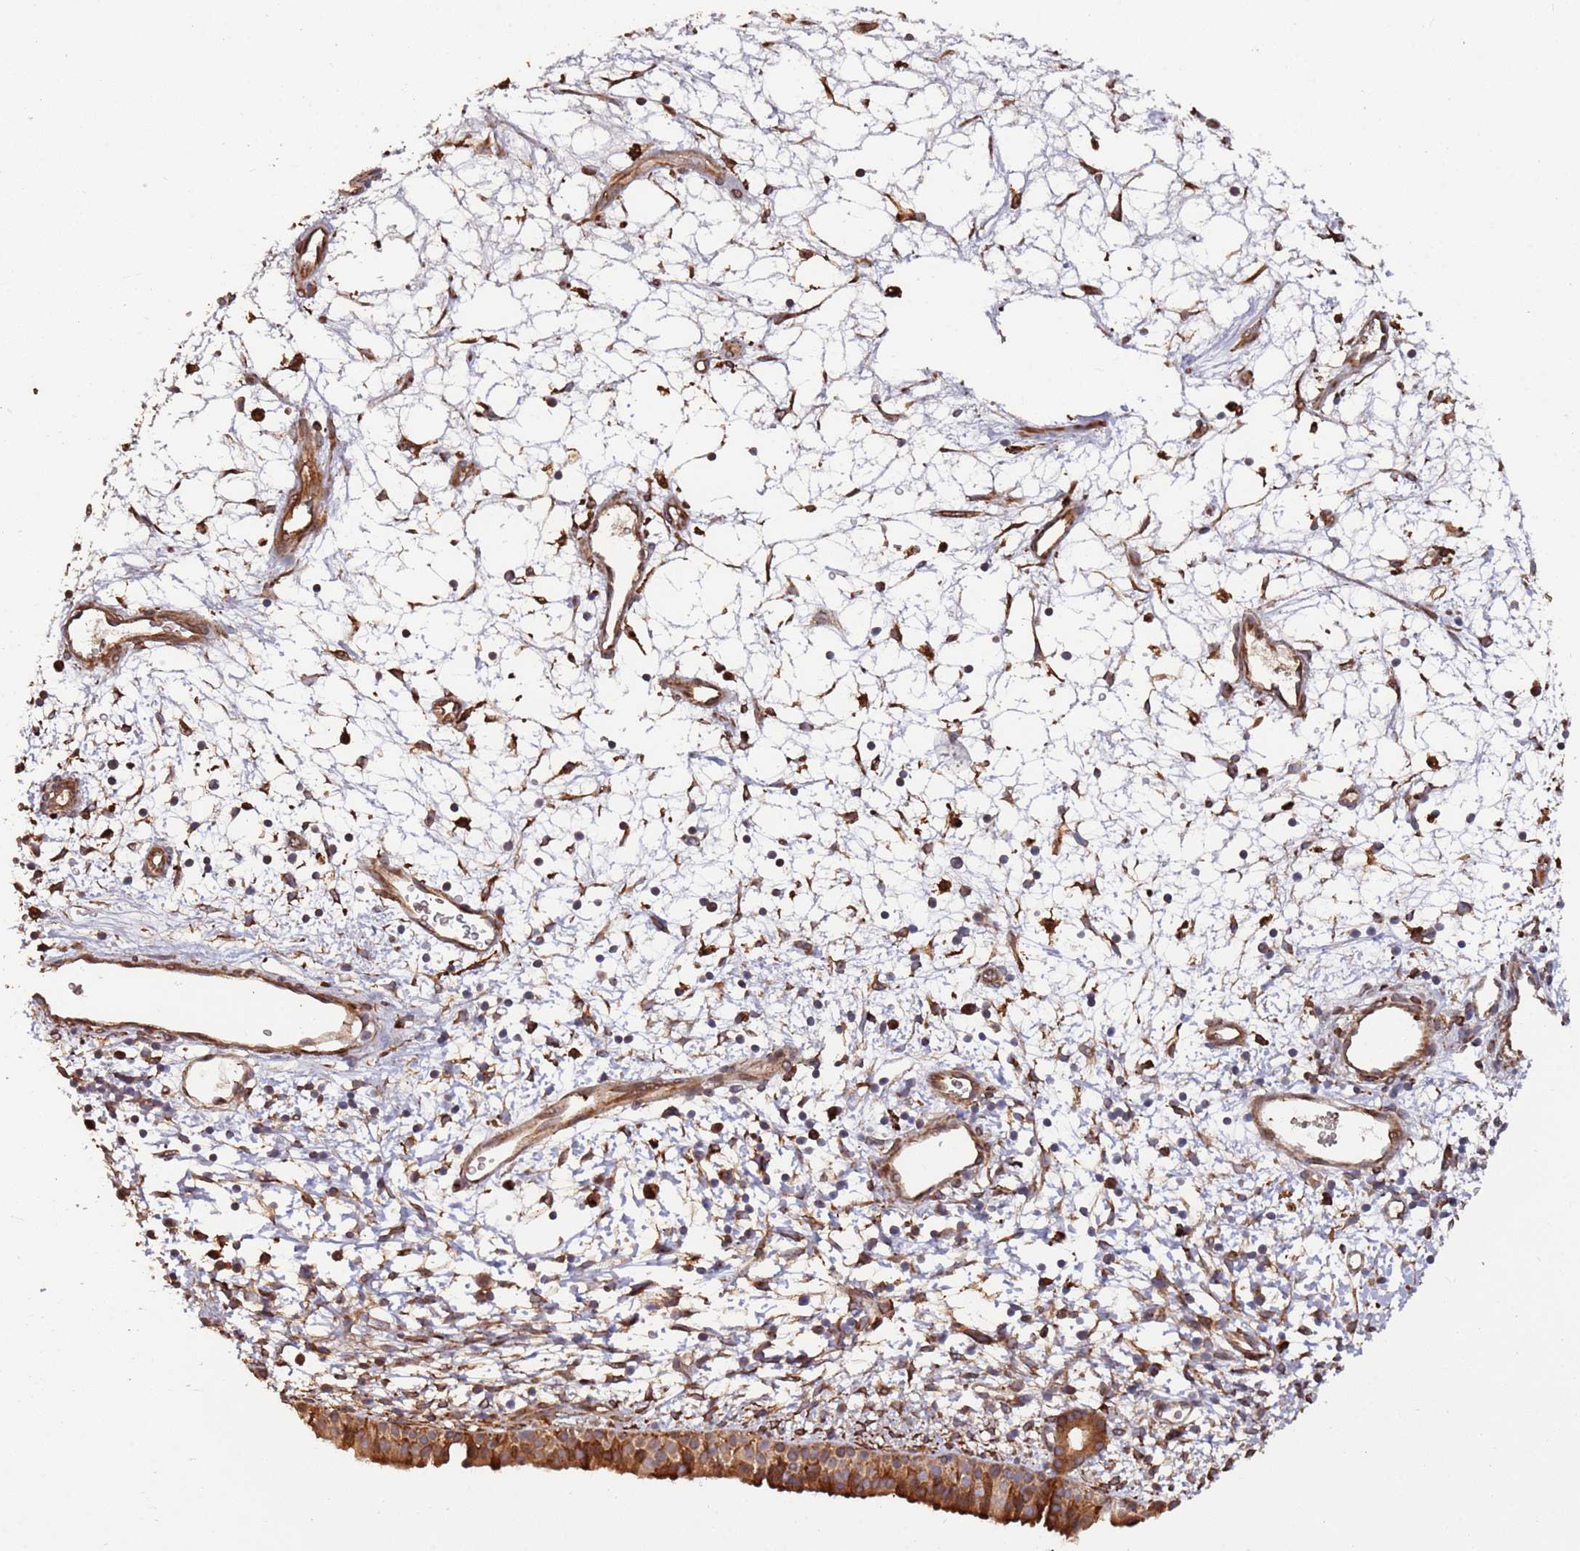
{"staining": {"intensity": "strong", "quantity": ">75%", "location": "cytoplasmic/membranous"}, "tissue": "nasopharynx", "cell_type": "Respiratory epithelial cells", "image_type": "normal", "snomed": [{"axis": "morphology", "description": "Normal tissue, NOS"}, {"axis": "topography", "description": "Nasopharynx"}], "caption": "Immunohistochemical staining of benign nasopharynx demonstrates strong cytoplasmic/membranous protein positivity in about >75% of respiratory epithelial cells. The staining was performed using DAB to visualize the protein expression in brown, while the nuclei were stained in blue with hematoxylin (Magnification: 20x).", "gene": "LACC1", "patient": {"sex": "male", "age": 22}}